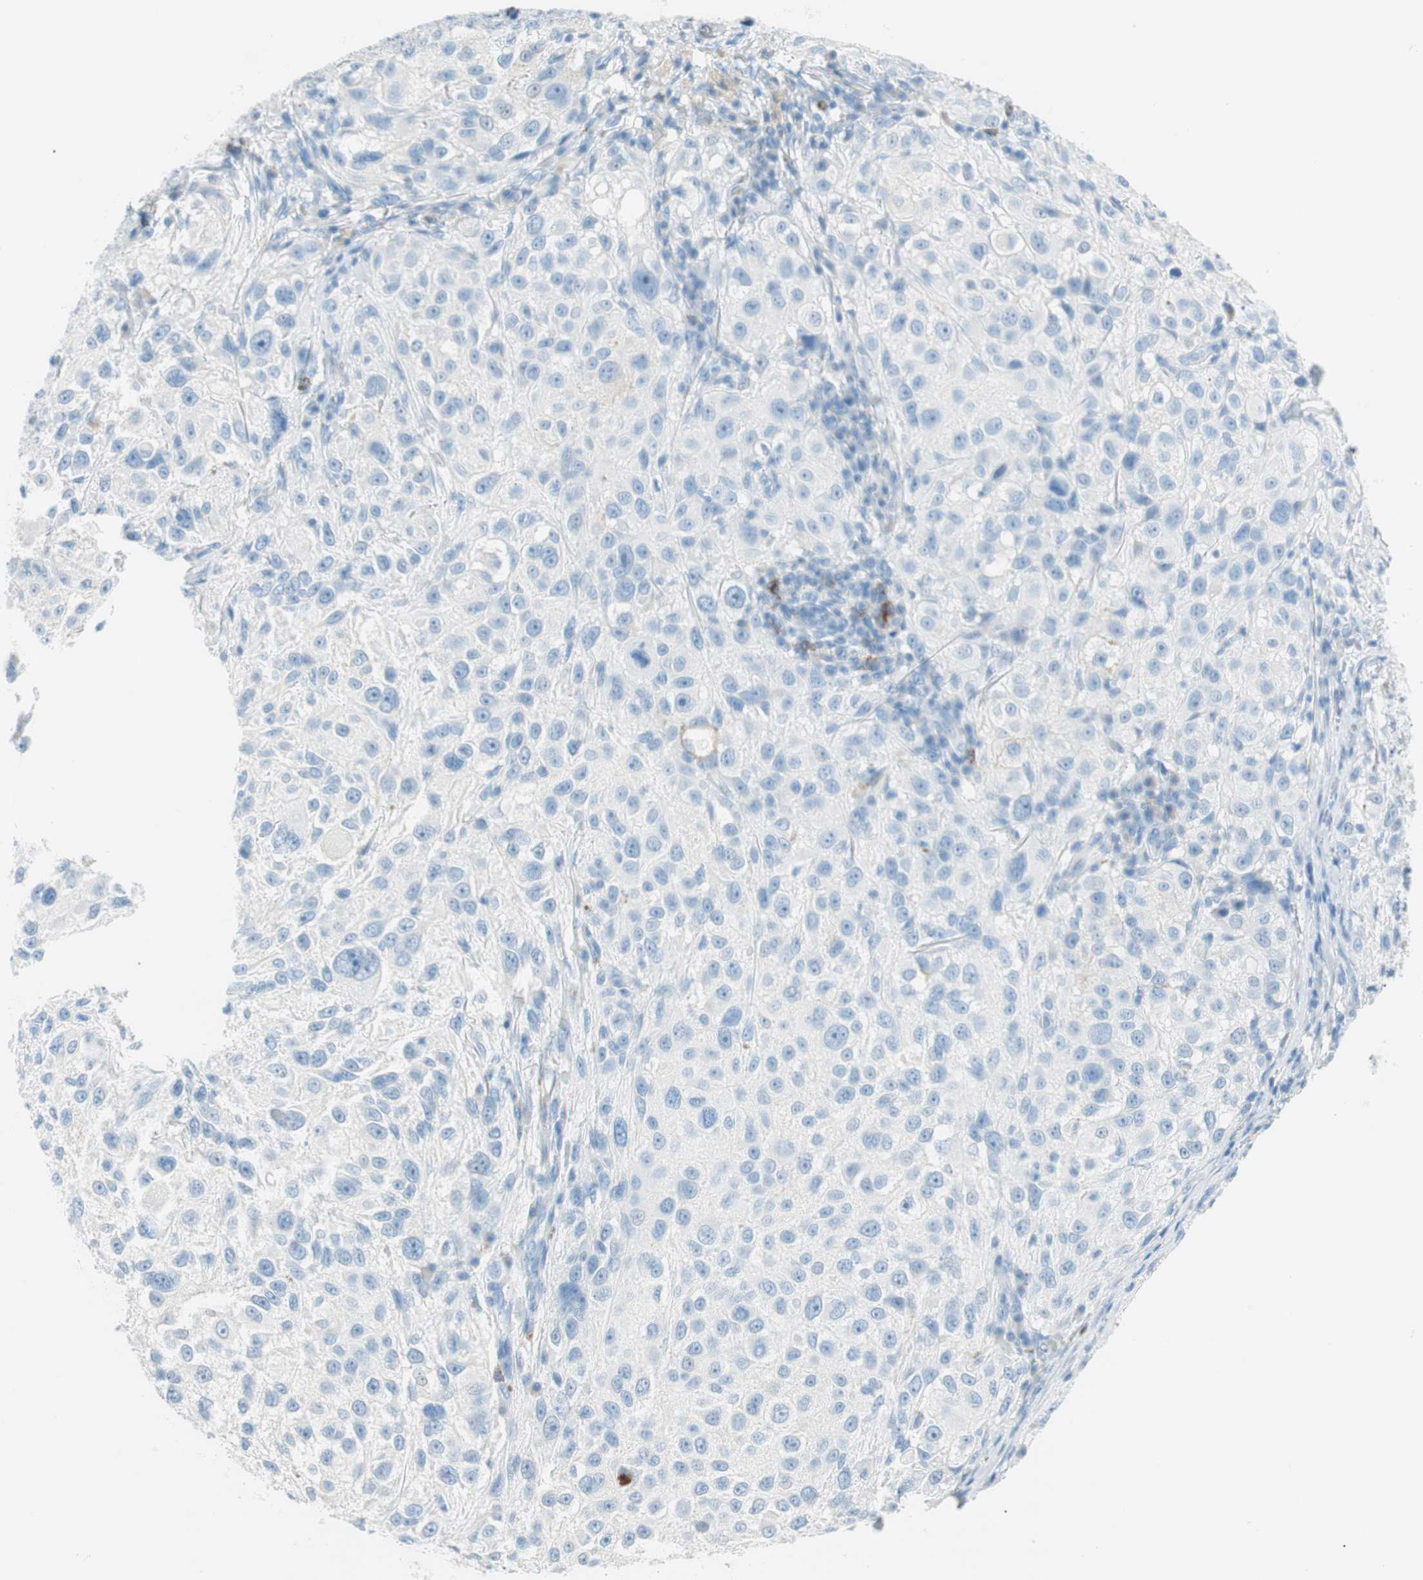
{"staining": {"intensity": "negative", "quantity": "none", "location": "none"}, "tissue": "melanoma", "cell_type": "Tumor cells", "image_type": "cancer", "snomed": [{"axis": "morphology", "description": "Necrosis, NOS"}, {"axis": "morphology", "description": "Malignant melanoma, NOS"}, {"axis": "topography", "description": "Skin"}], "caption": "Melanoma stained for a protein using immunohistochemistry shows no staining tumor cells.", "gene": "TNFRSF13C", "patient": {"sex": "female", "age": 87}}